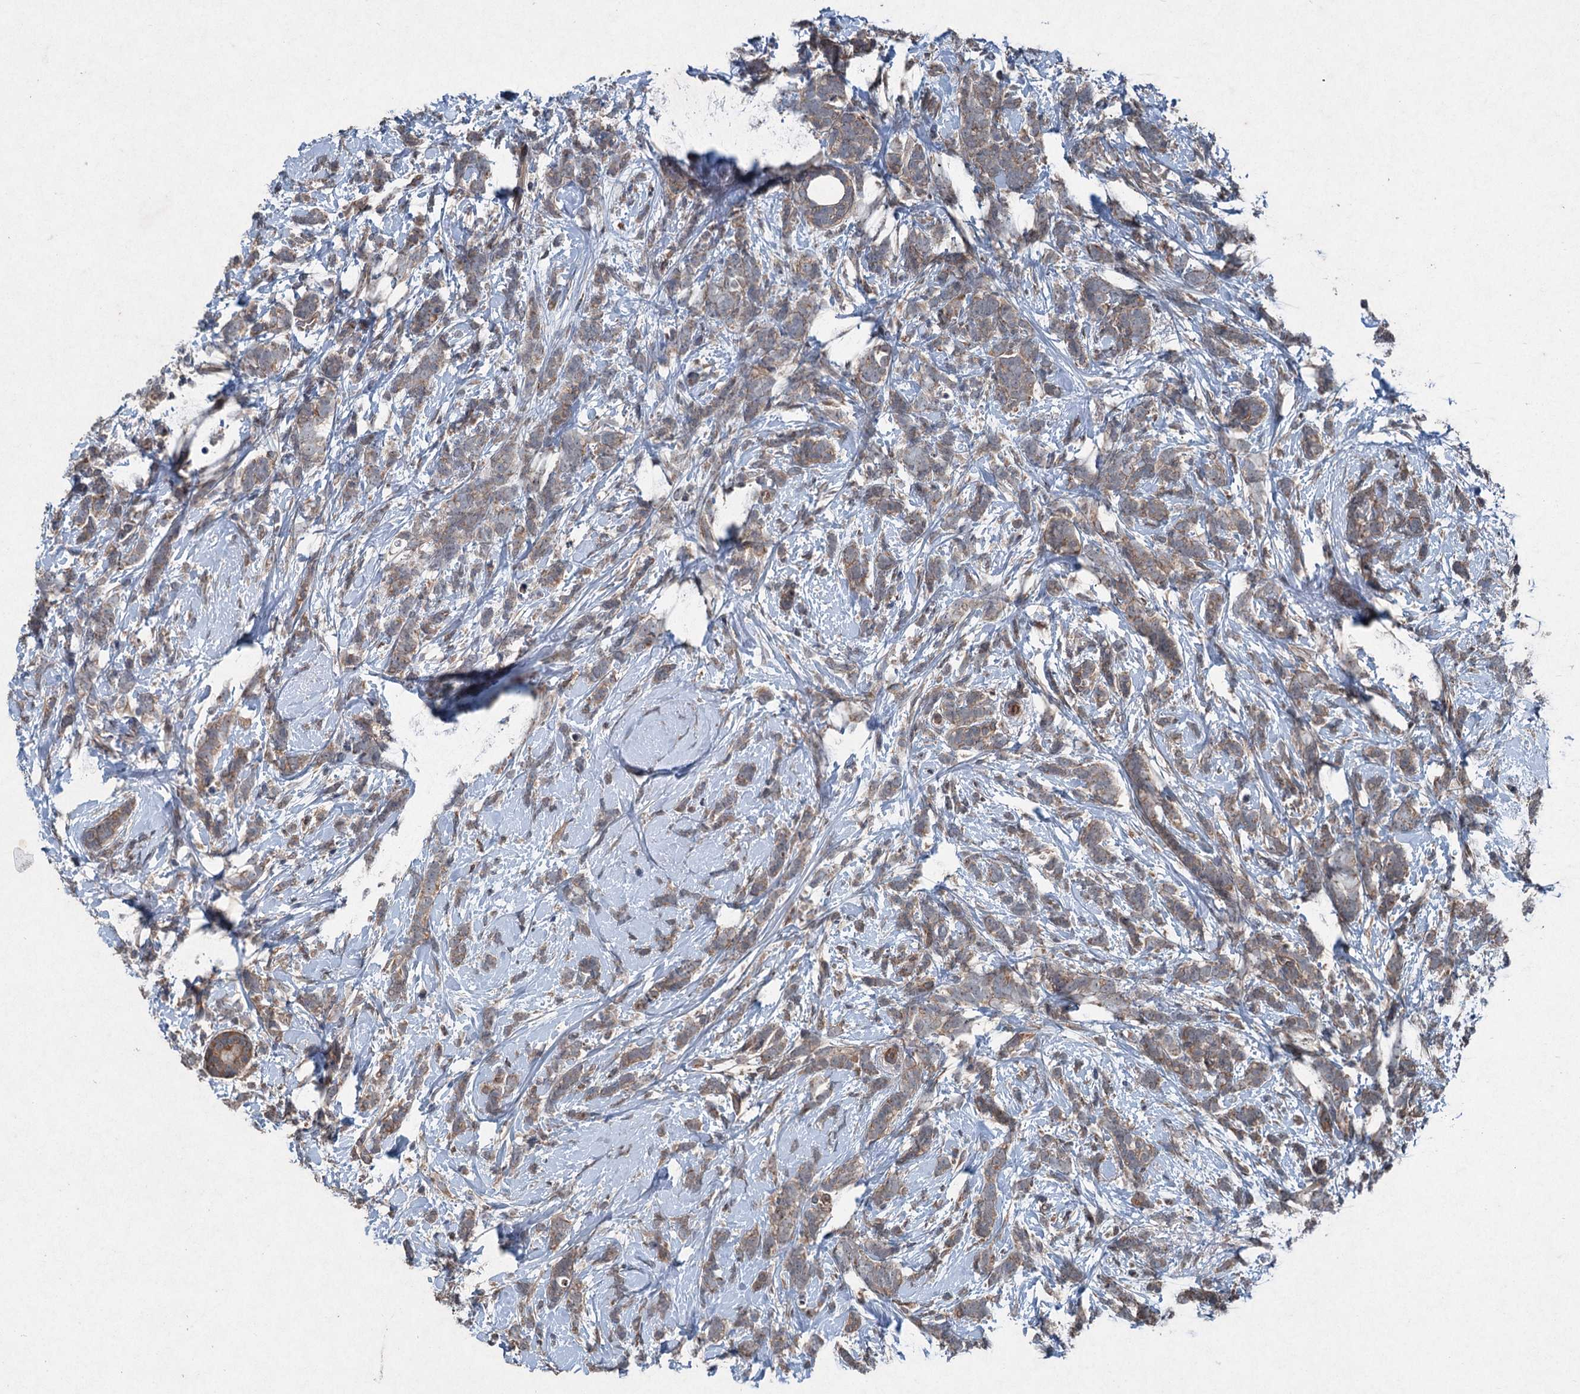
{"staining": {"intensity": "weak", "quantity": ">75%", "location": "cytoplasmic/membranous"}, "tissue": "breast cancer", "cell_type": "Tumor cells", "image_type": "cancer", "snomed": [{"axis": "morphology", "description": "Lobular carcinoma"}, {"axis": "topography", "description": "Breast"}], "caption": "Protein staining of lobular carcinoma (breast) tissue reveals weak cytoplasmic/membranous expression in about >75% of tumor cells.", "gene": "ALAS1", "patient": {"sex": "female", "age": 58}}